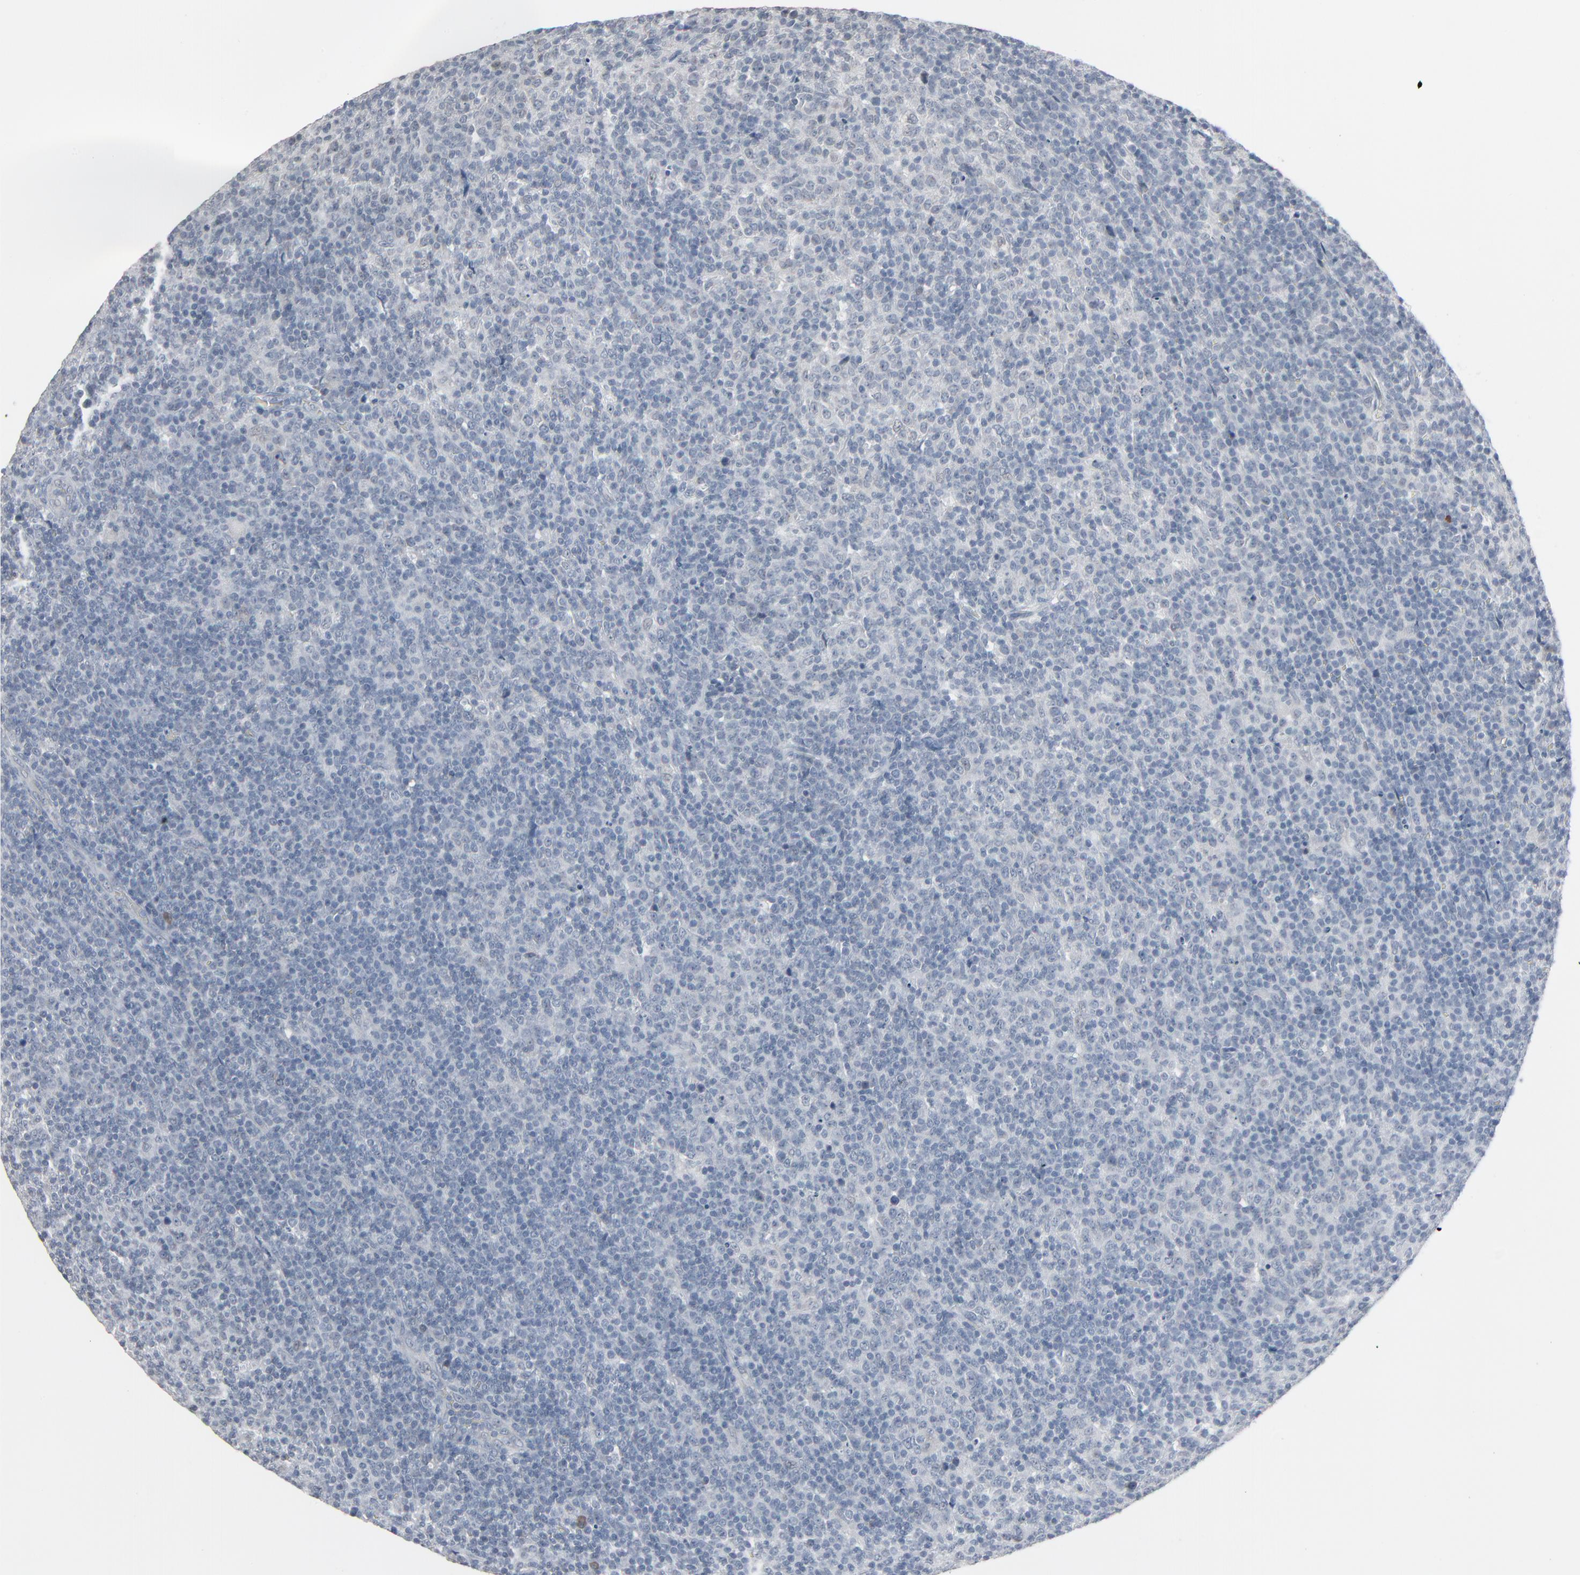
{"staining": {"intensity": "negative", "quantity": "none", "location": "none"}, "tissue": "lymphoma", "cell_type": "Tumor cells", "image_type": "cancer", "snomed": [{"axis": "morphology", "description": "Malignant lymphoma, non-Hodgkin's type, Low grade"}, {"axis": "topography", "description": "Lymph node"}], "caption": "There is no significant expression in tumor cells of malignant lymphoma, non-Hodgkin's type (low-grade).", "gene": "SAGE1", "patient": {"sex": "male", "age": 70}}